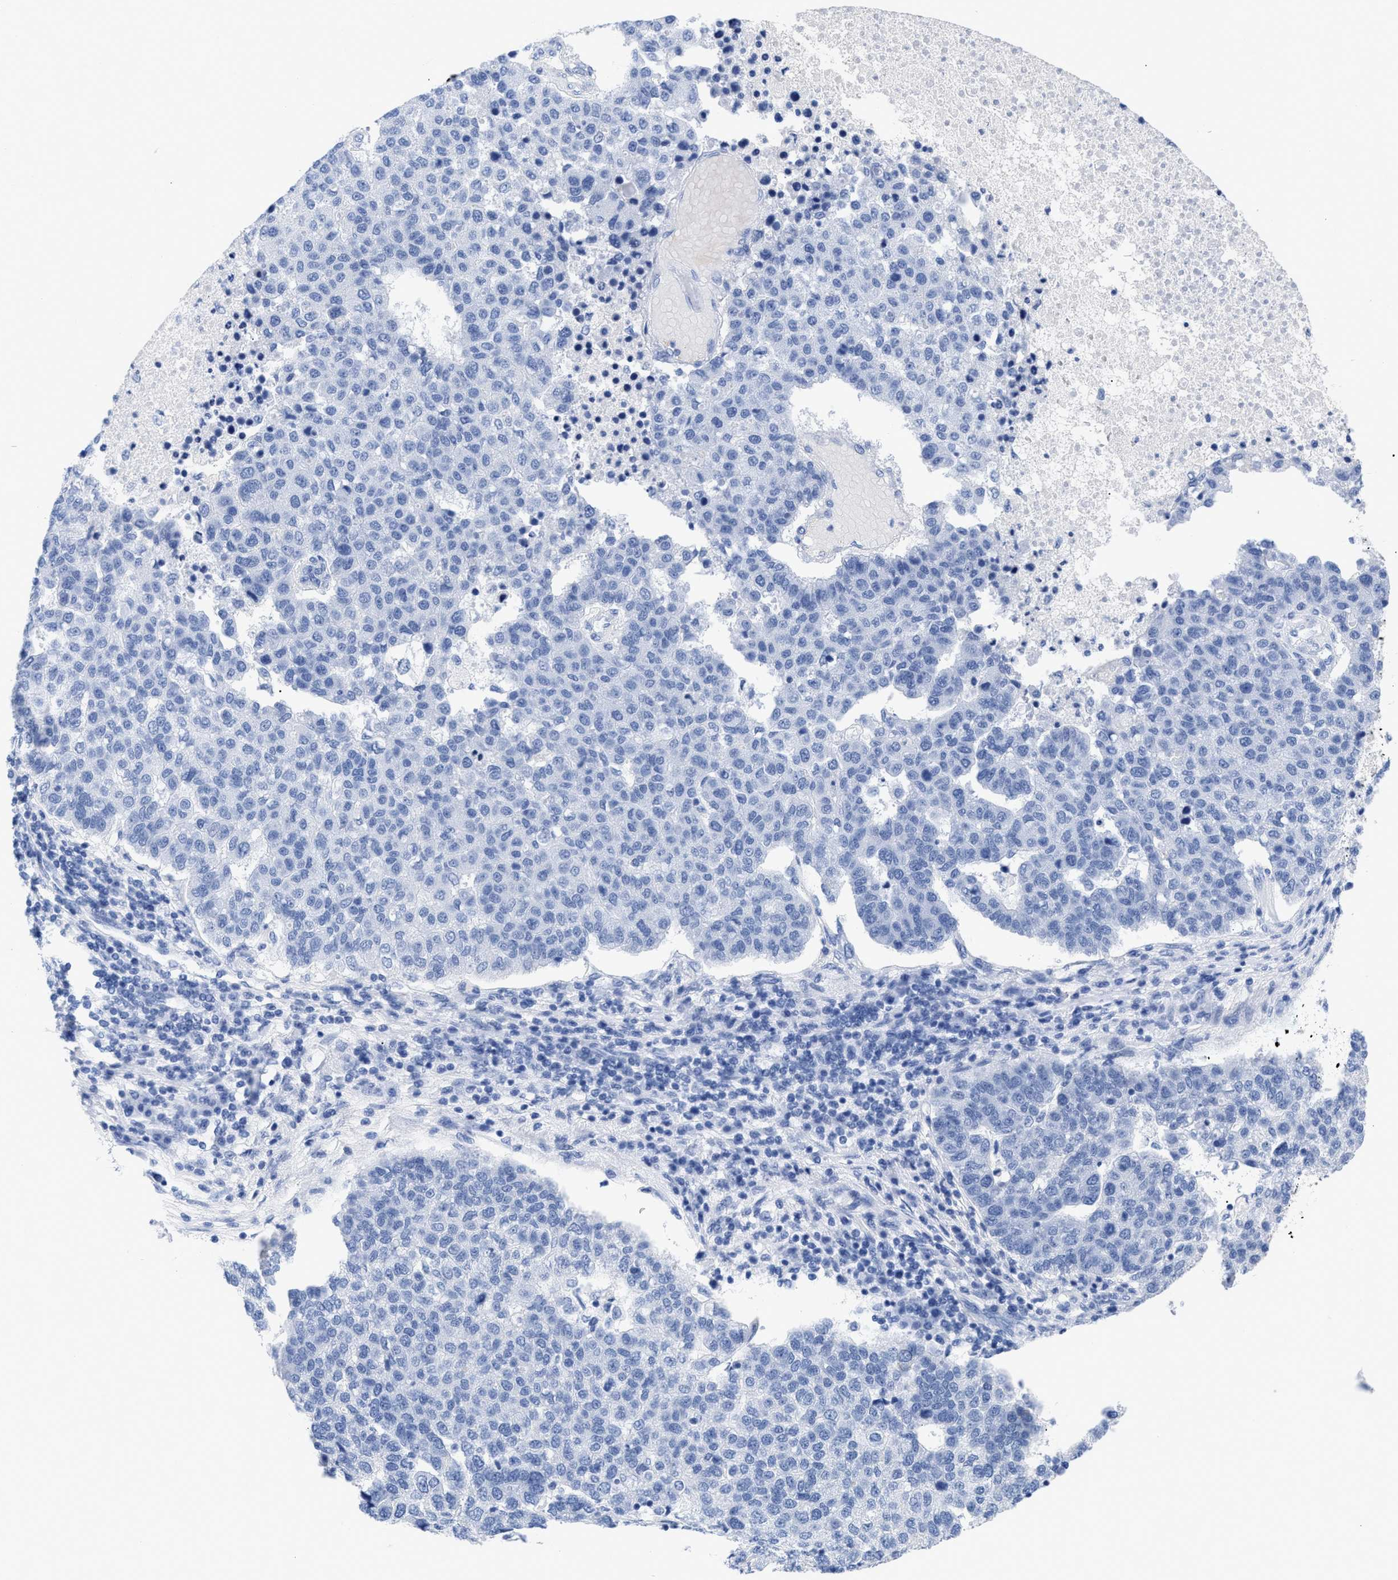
{"staining": {"intensity": "negative", "quantity": "none", "location": "none"}, "tissue": "pancreatic cancer", "cell_type": "Tumor cells", "image_type": "cancer", "snomed": [{"axis": "morphology", "description": "Adenocarcinoma, NOS"}, {"axis": "topography", "description": "Pancreas"}], "caption": "A micrograph of adenocarcinoma (pancreatic) stained for a protein shows no brown staining in tumor cells. The staining is performed using DAB (3,3'-diaminobenzidine) brown chromogen with nuclei counter-stained in using hematoxylin.", "gene": "DUSP26", "patient": {"sex": "female", "age": 61}}